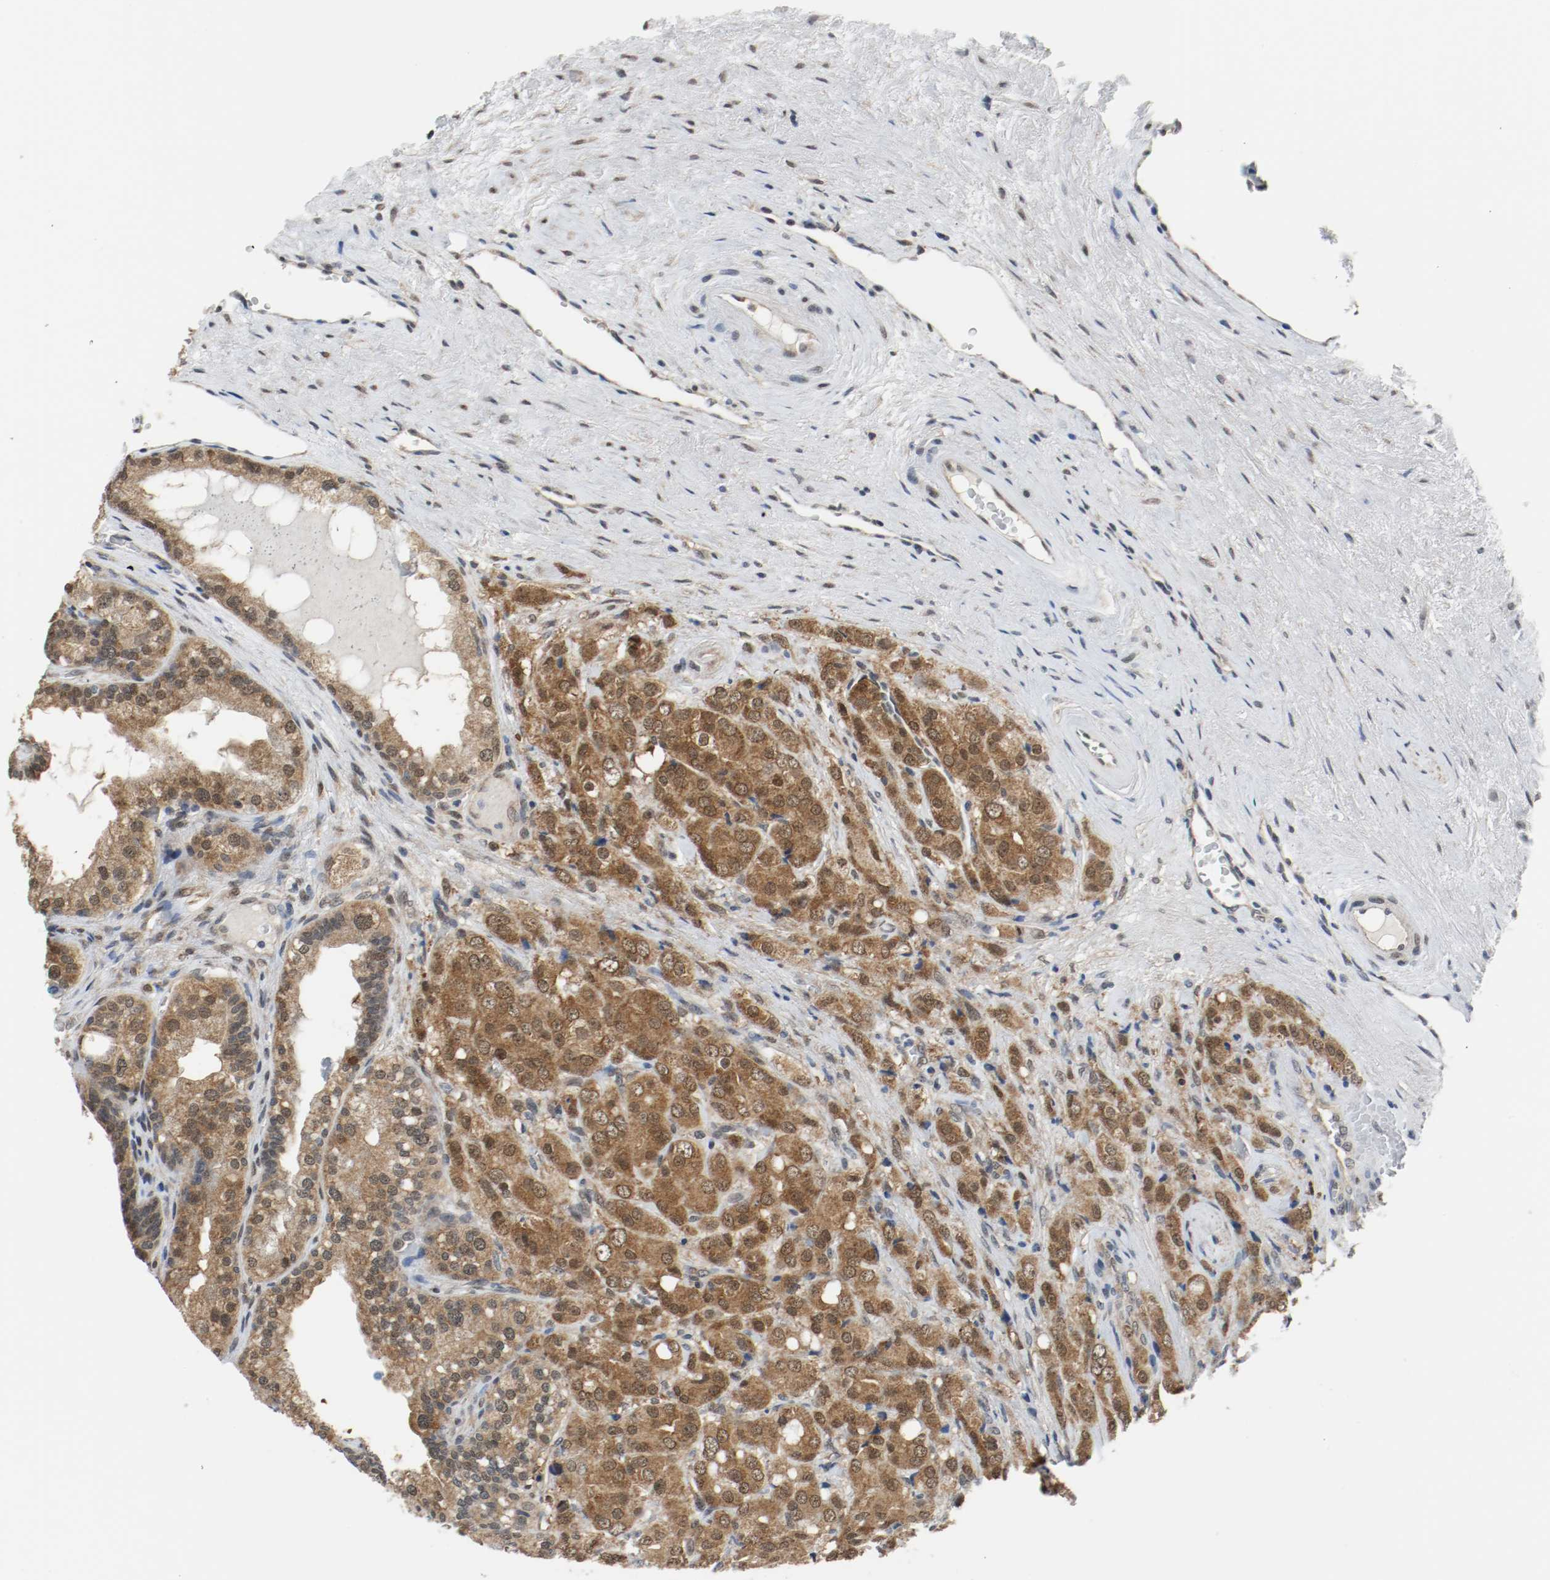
{"staining": {"intensity": "moderate", "quantity": ">75%", "location": "cytoplasmic/membranous,nuclear"}, "tissue": "prostate cancer", "cell_type": "Tumor cells", "image_type": "cancer", "snomed": [{"axis": "morphology", "description": "Adenocarcinoma, High grade"}, {"axis": "topography", "description": "Prostate"}], "caption": "A medium amount of moderate cytoplasmic/membranous and nuclear positivity is appreciated in approximately >75% of tumor cells in prostate adenocarcinoma (high-grade) tissue.", "gene": "PPME1", "patient": {"sex": "male", "age": 68}}